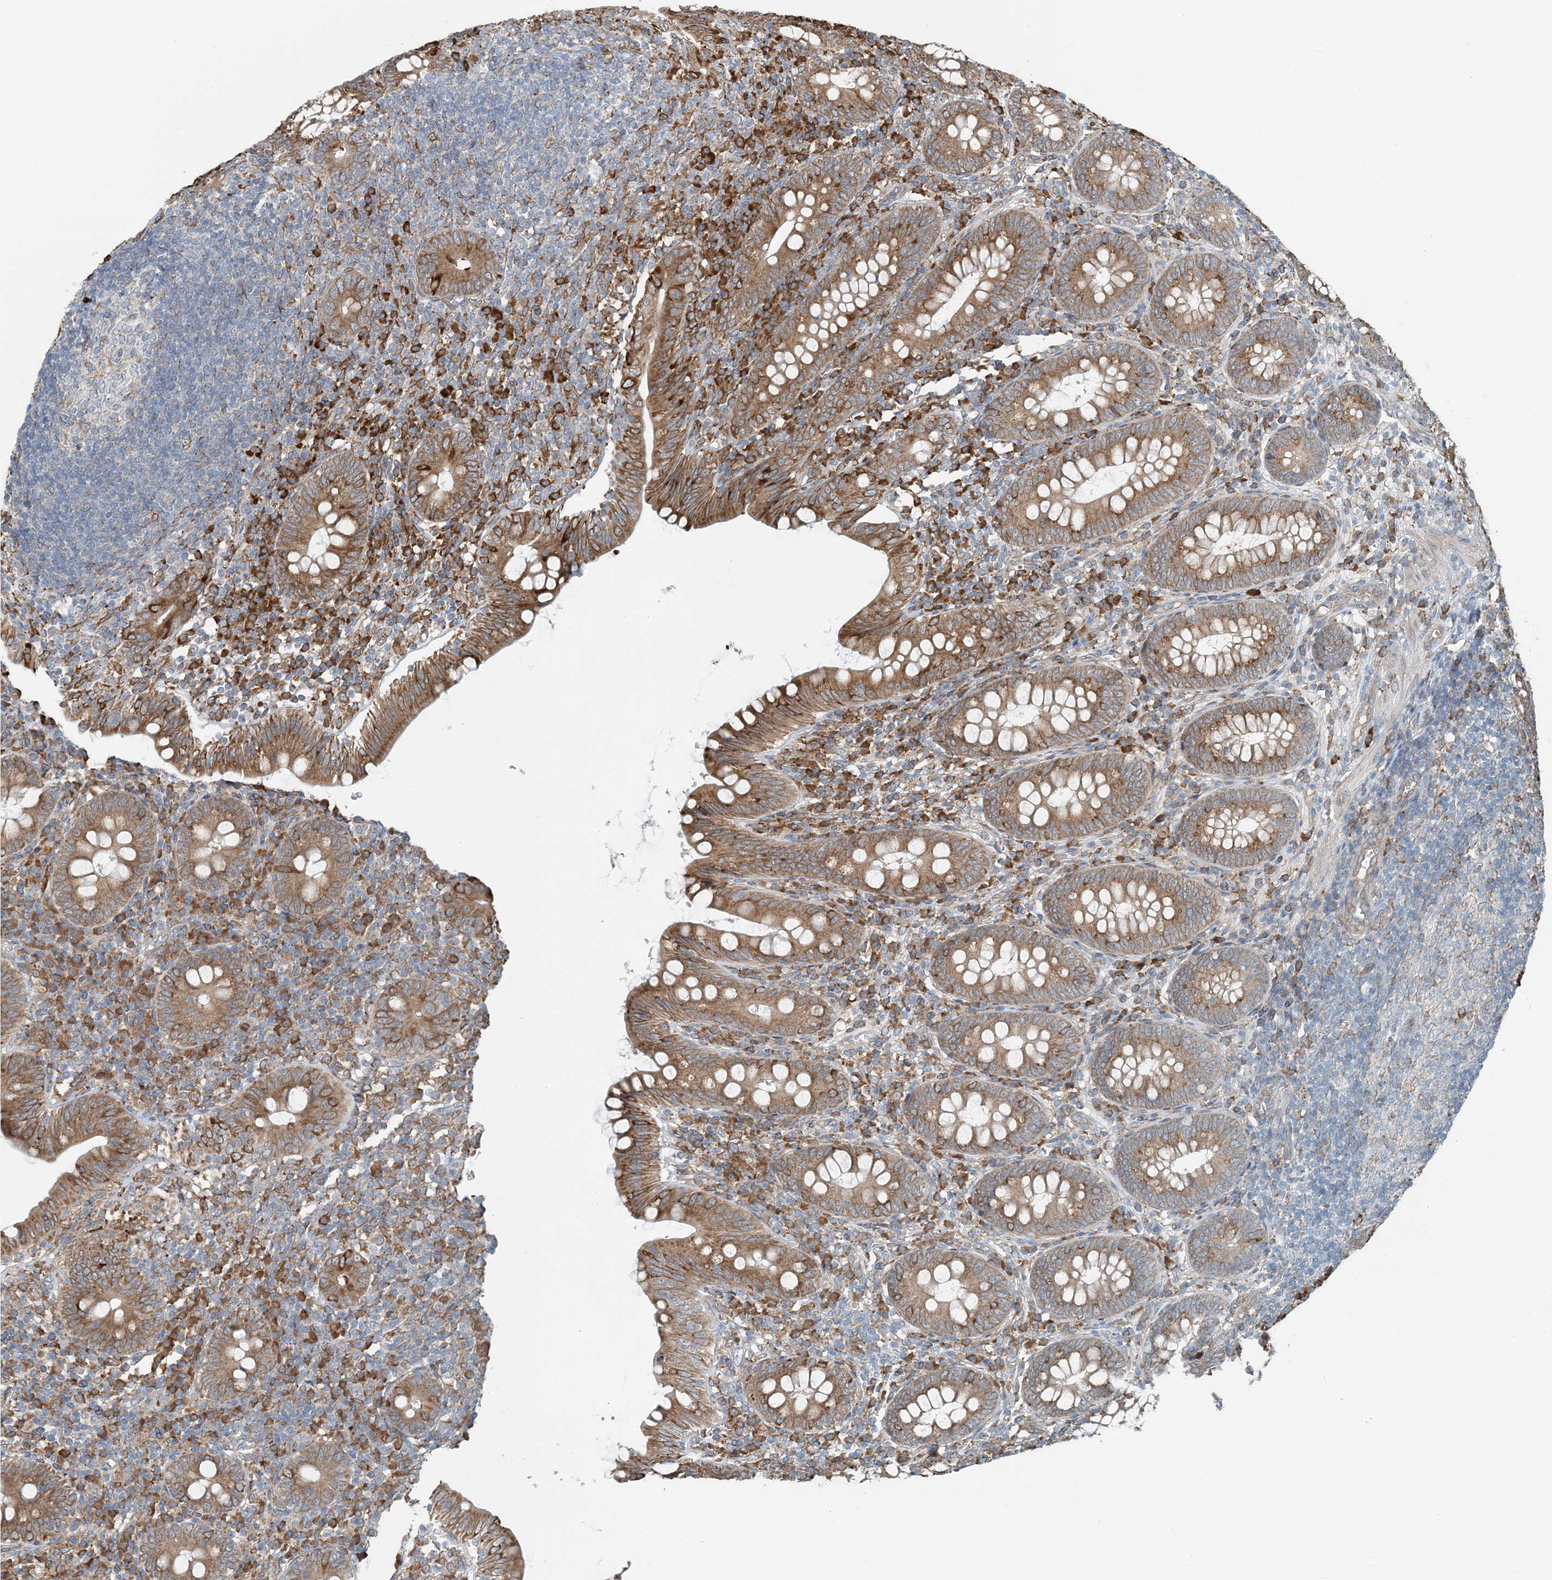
{"staining": {"intensity": "moderate", "quantity": ">75%", "location": "cytoplasmic/membranous"}, "tissue": "appendix", "cell_type": "Glandular cells", "image_type": "normal", "snomed": [{"axis": "morphology", "description": "Normal tissue, NOS"}, {"axis": "topography", "description": "Appendix"}], "caption": "Appendix stained for a protein (brown) exhibits moderate cytoplasmic/membranous positive positivity in approximately >75% of glandular cells.", "gene": "CERKL", "patient": {"sex": "male", "age": 14}}